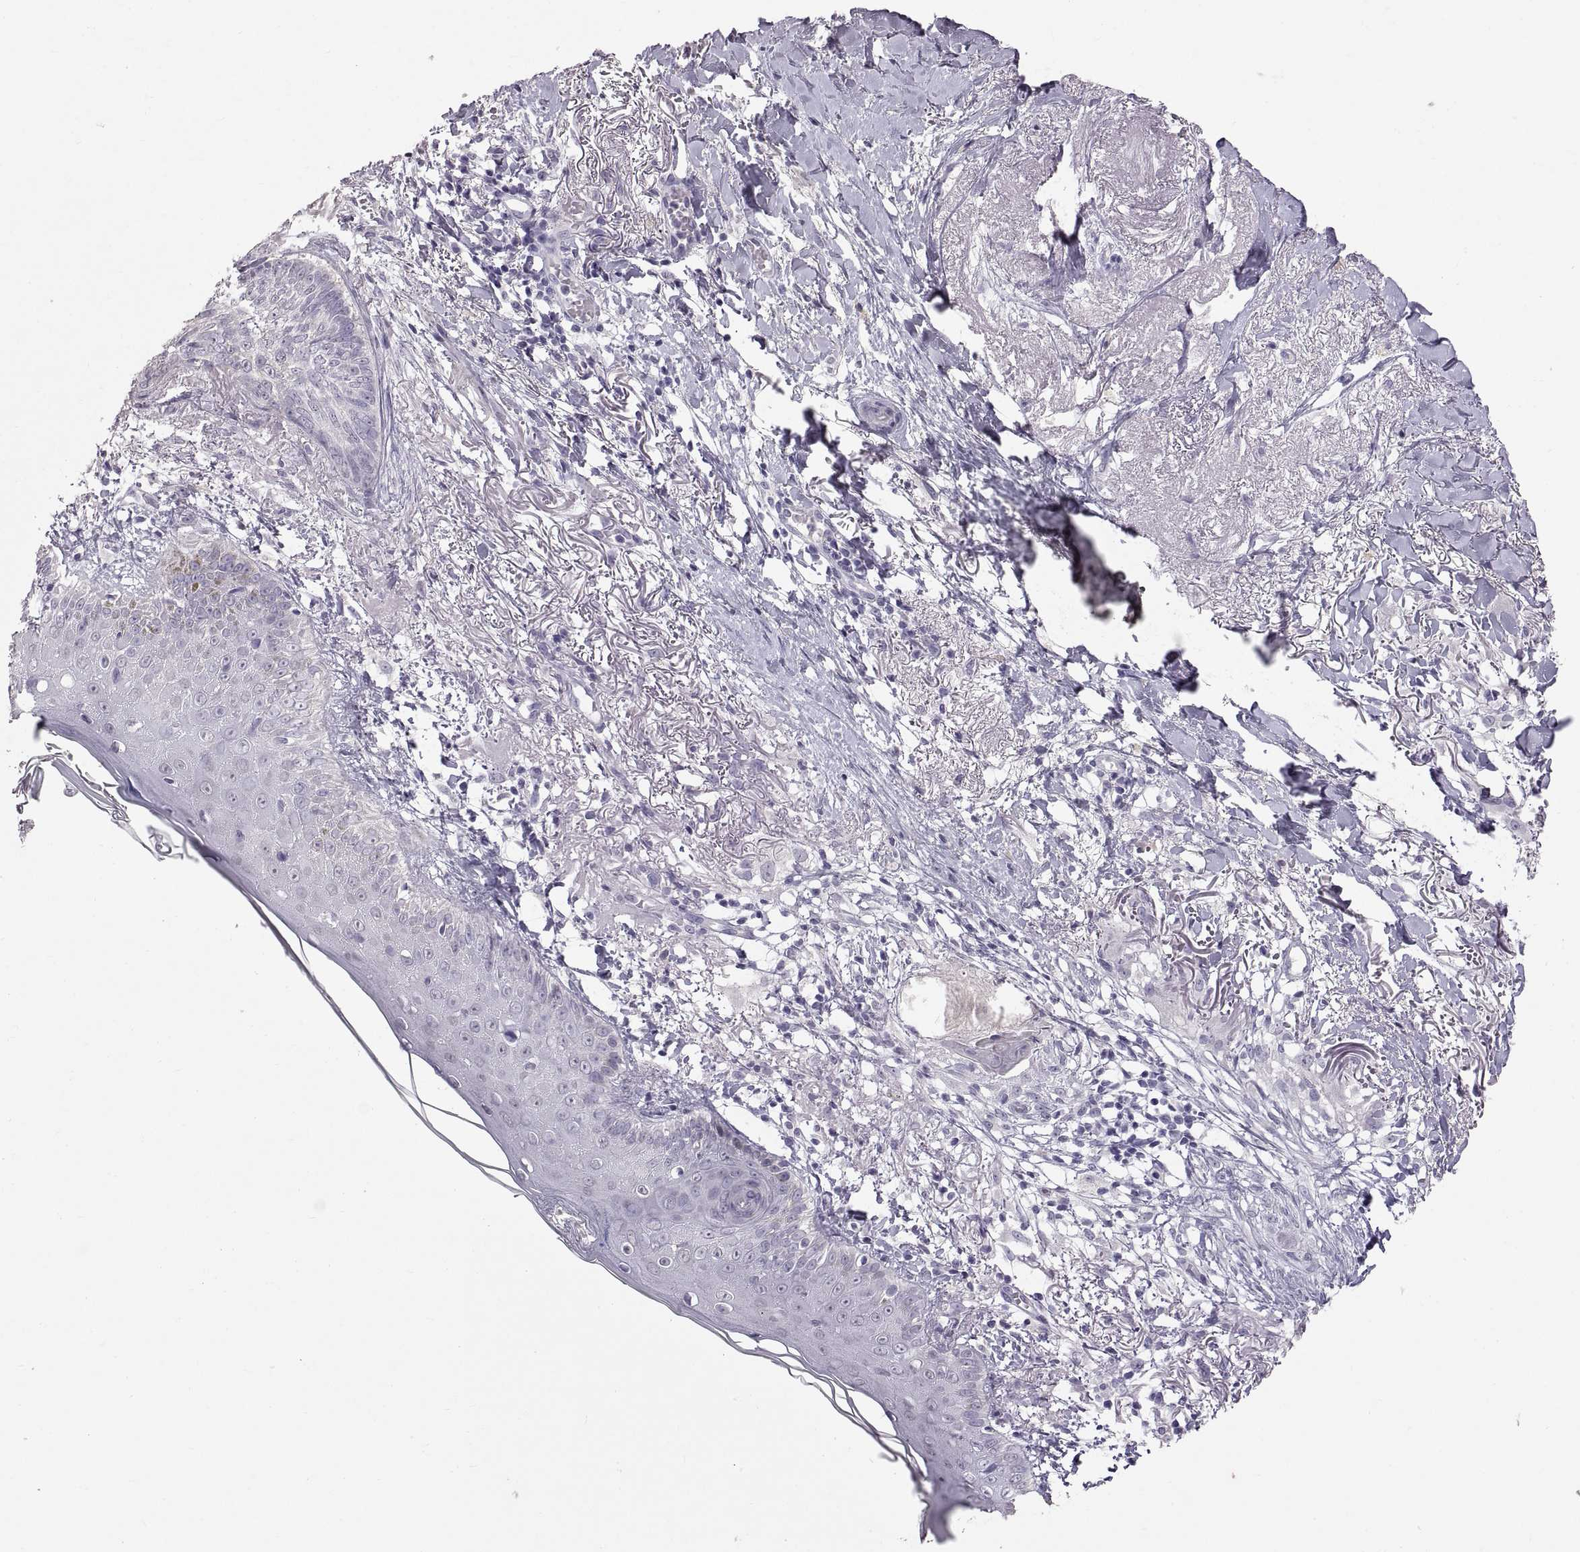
{"staining": {"intensity": "negative", "quantity": "none", "location": "none"}, "tissue": "skin cancer", "cell_type": "Tumor cells", "image_type": "cancer", "snomed": [{"axis": "morphology", "description": "Normal tissue, NOS"}, {"axis": "morphology", "description": "Basal cell carcinoma"}, {"axis": "topography", "description": "Skin"}], "caption": "Immunohistochemical staining of human skin basal cell carcinoma exhibits no significant staining in tumor cells.", "gene": "SPACDR", "patient": {"sex": "male", "age": 84}}